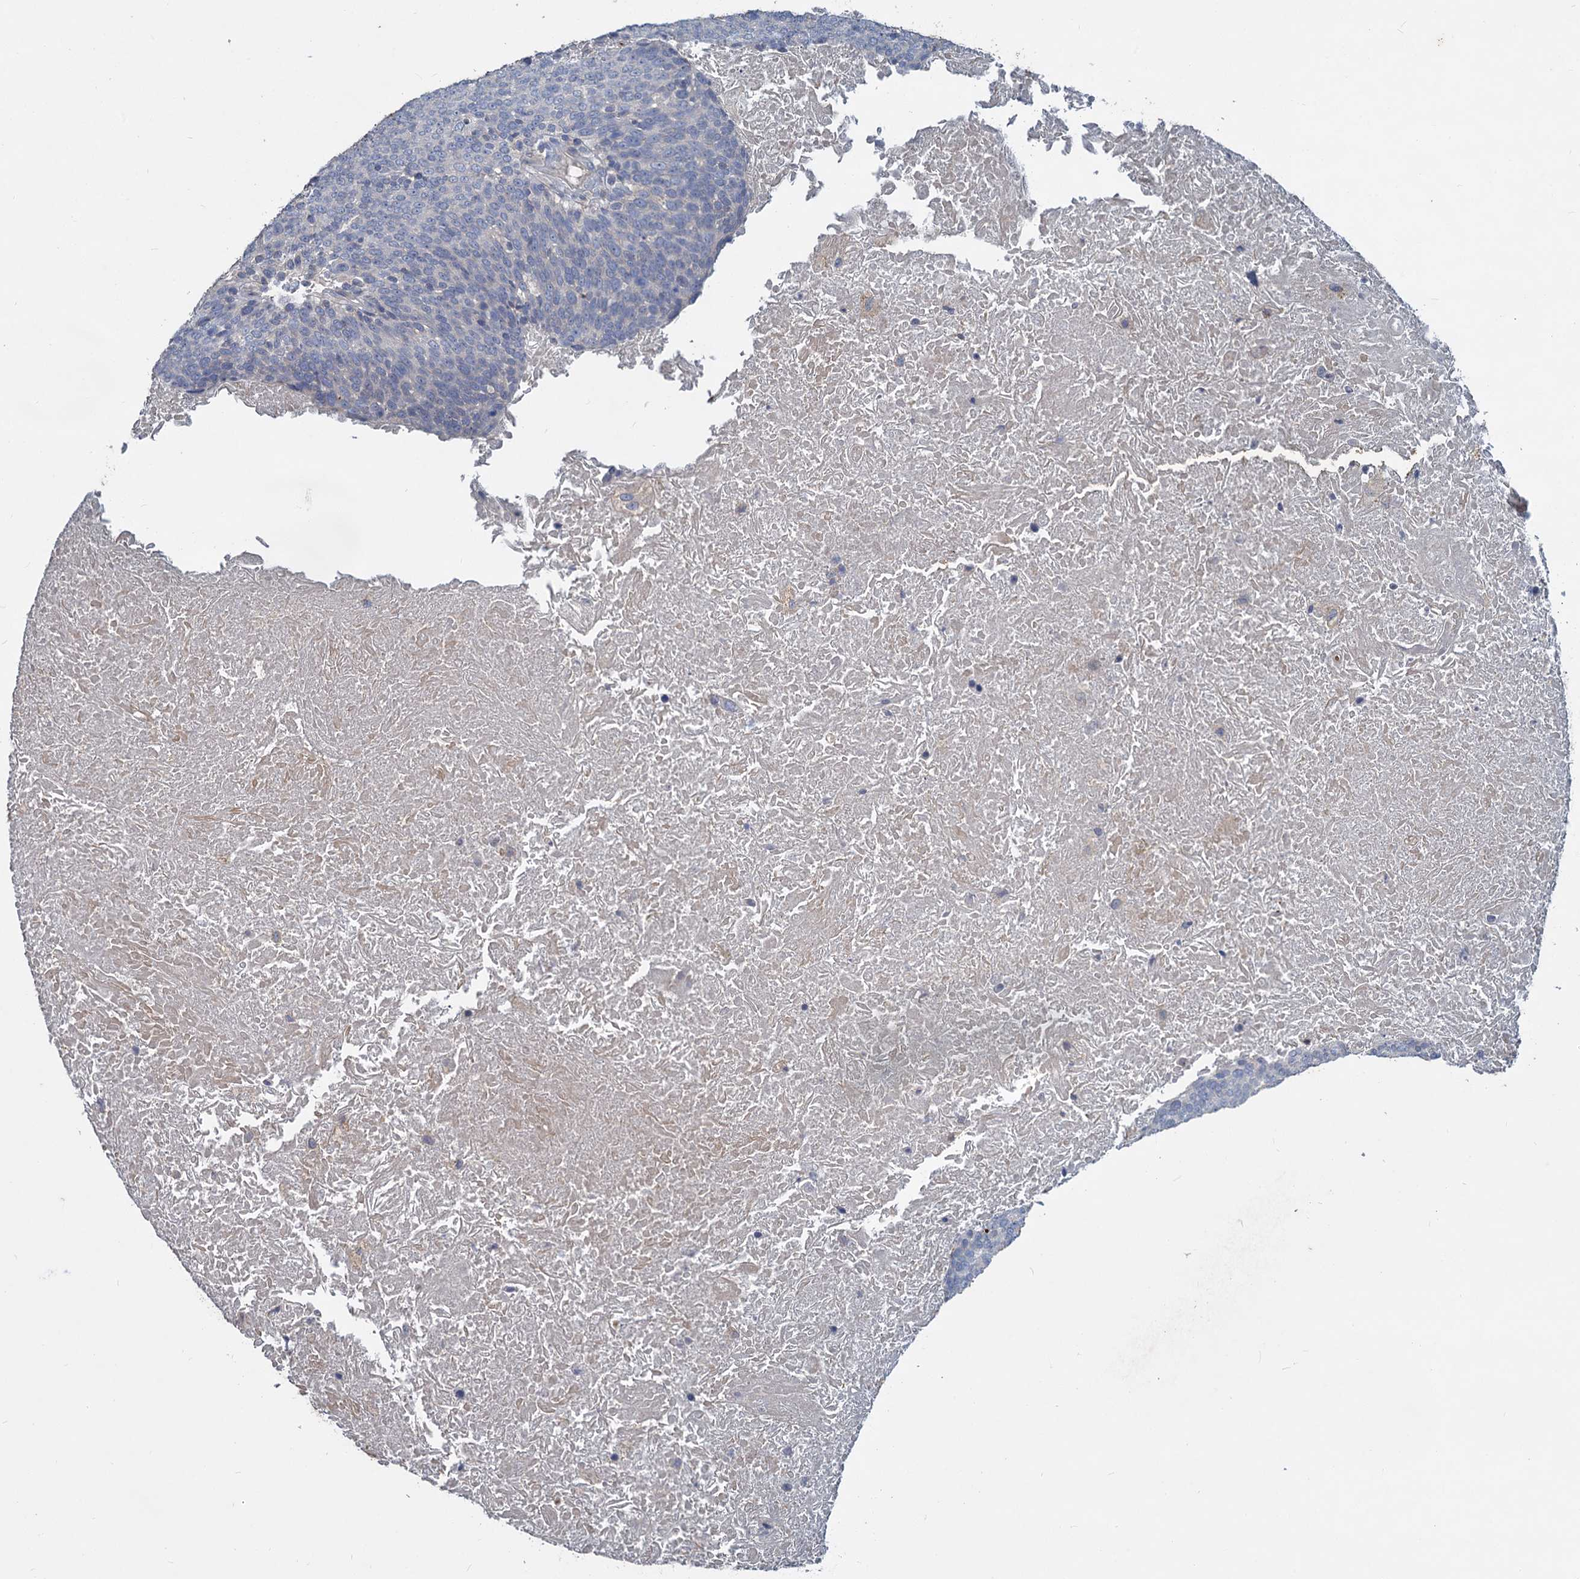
{"staining": {"intensity": "negative", "quantity": "none", "location": "none"}, "tissue": "head and neck cancer", "cell_type": "Tumor cells", "image_type": "cancer", "snomed": [{"axis": "morphology", "description": "Squamous cell carcinoma, NOS"}, {"axis": "morphology", "description": "Squamous cell carcinoma, metastatic, NOS"}, {"axis": "topography", "description": "Lymph node"}, {"axis": "topography", "description": "Head-Neck"}], "caption": "Human head and neck cancer stained for a protein using IHC demonstrates no expression in tumor cells.", "gene": "SLC2A7", "patient": {"sex": "male", "age": 62}}